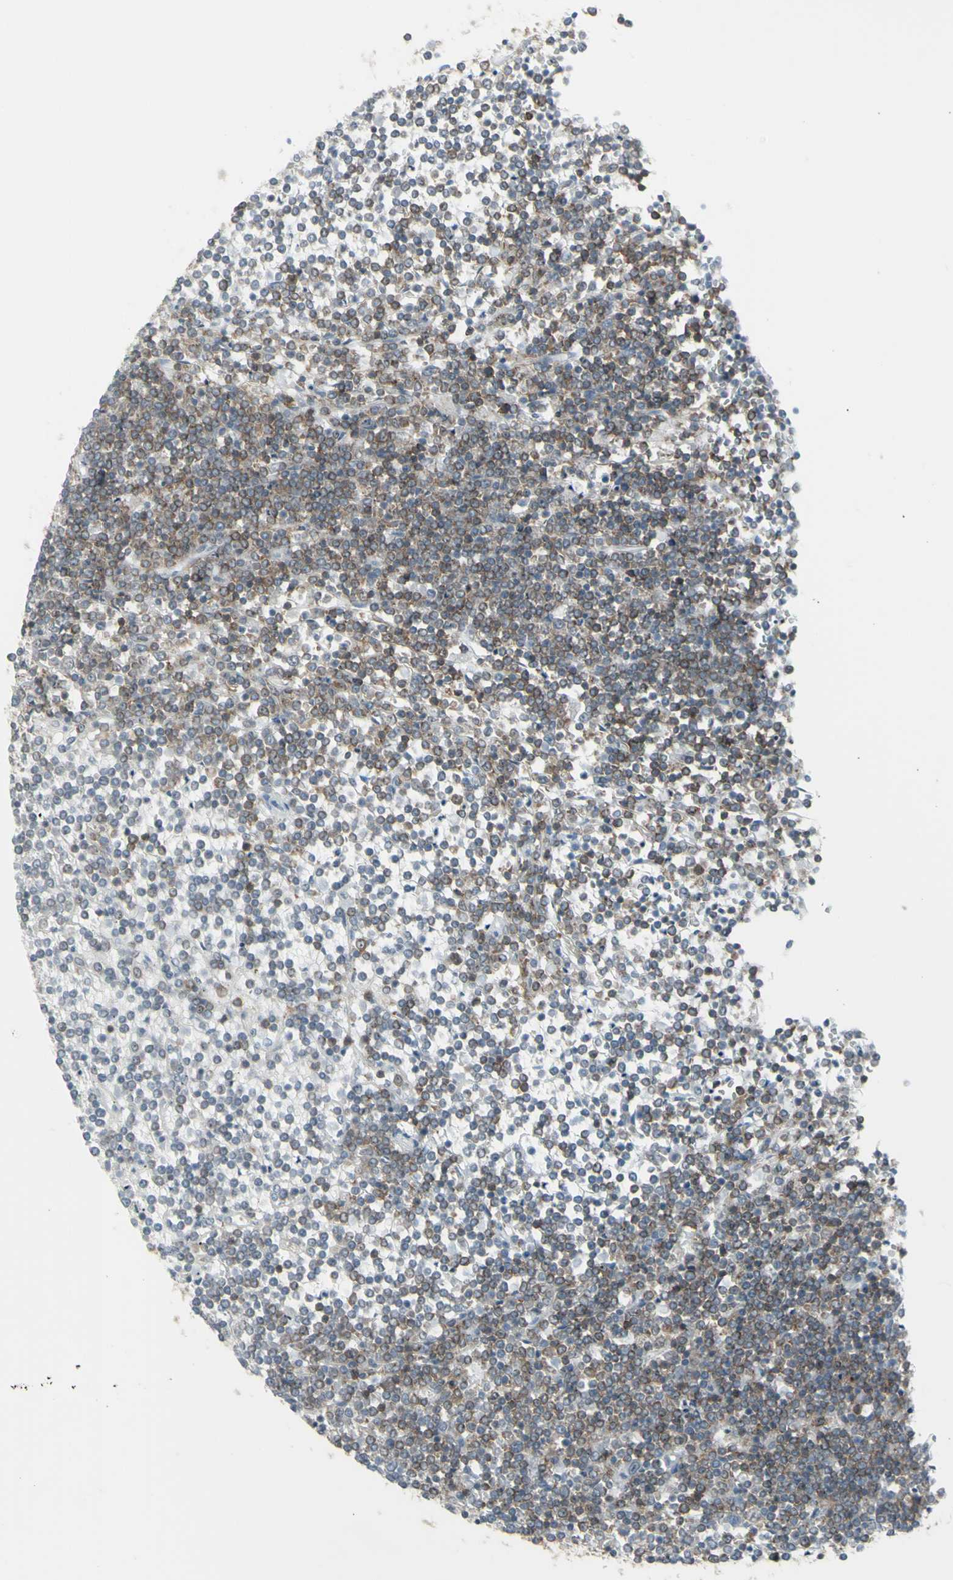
{"staining": {"intensity": "weak", "quantity": "25%-75%", "location": "cytoplasmic/membranous"}, "tissue": "lymphoma", "cell_type": "Tumor cells", "image_type": "cancer", "snomed": [{"axis": "morphology", "description": "Malignant lymphoma, non-Hodgkin's type, Low grade"}, {"axis": "topography", "description": "Spleen"}], "caption": "Immunohistochemistry photomicrograph of neoplastic tissue: human lymphoma stained using immunohistochemistry (IHC) displays low levels of weak protein expression localized specifically in the cytoplasmic/membranous of tumor cells, appearing as a cytoplasmic/membranous brown color.", "gene": "NRG1", "patient": {"sex": "female", "age": 19}}